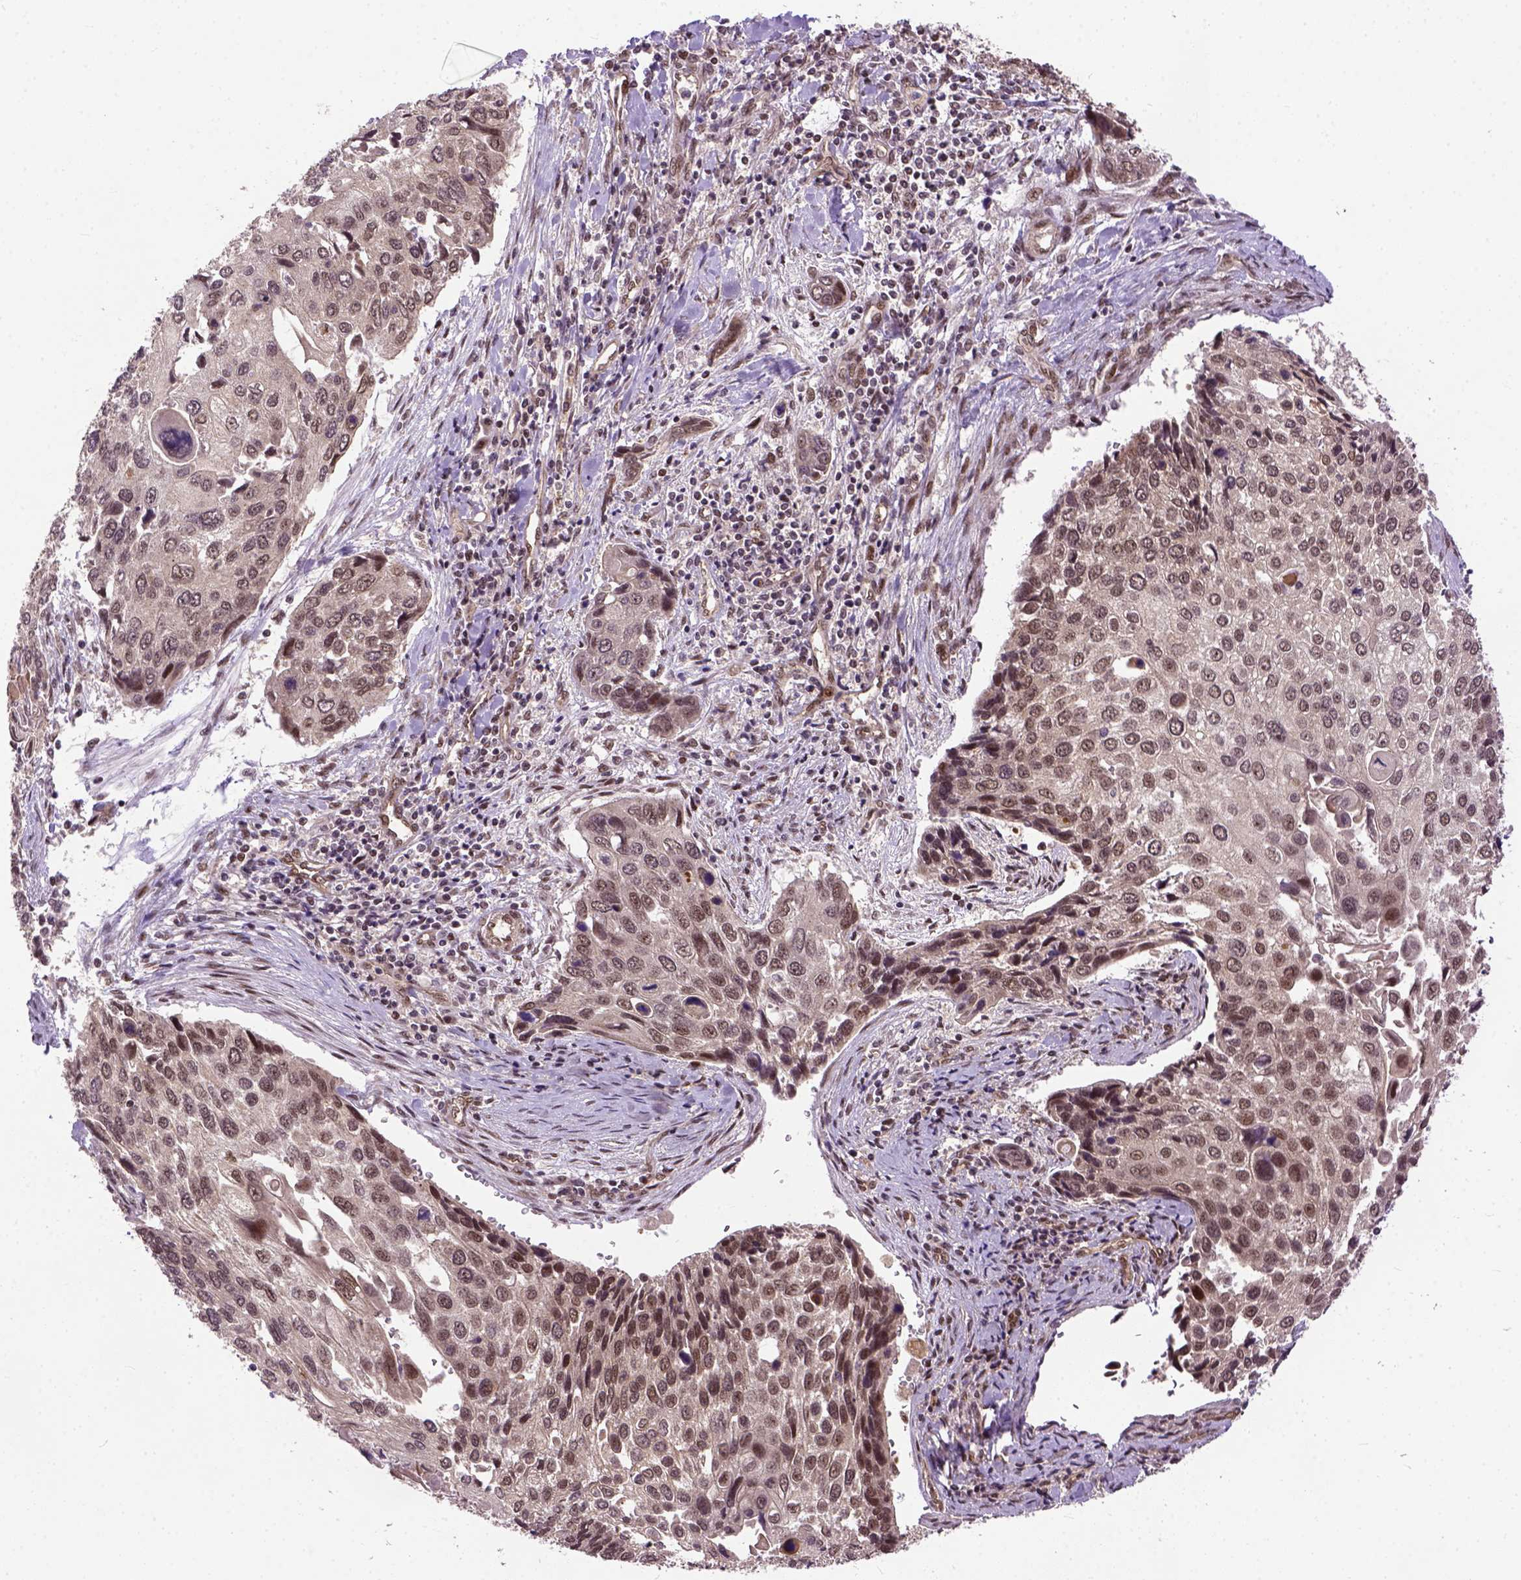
{"staining": {"intensity": "moderate", "quantity": ">75%", "location": "nuclear"}, "tissue": "lung cancer", "cell_type": "Tumor cells", "image_type": "cancer", "snomed": [{"axis": "morphology", "description": "Squamous cell carcinoma, NOS"}, {"axis": "morphology", "description": "Squamous cell carcinoma, metastatic, NOS"}, {"axis": "topography", "description": "Lung"}], "caption": "Immunohistochemical staining of human lung cancer (squamous cell carcinoma) demonstrates medium levels of moderate nuclear expression in about >75% of tumor cells.", "gene": "ZNF630", "patient": {"sex": "male", "age": 63}}